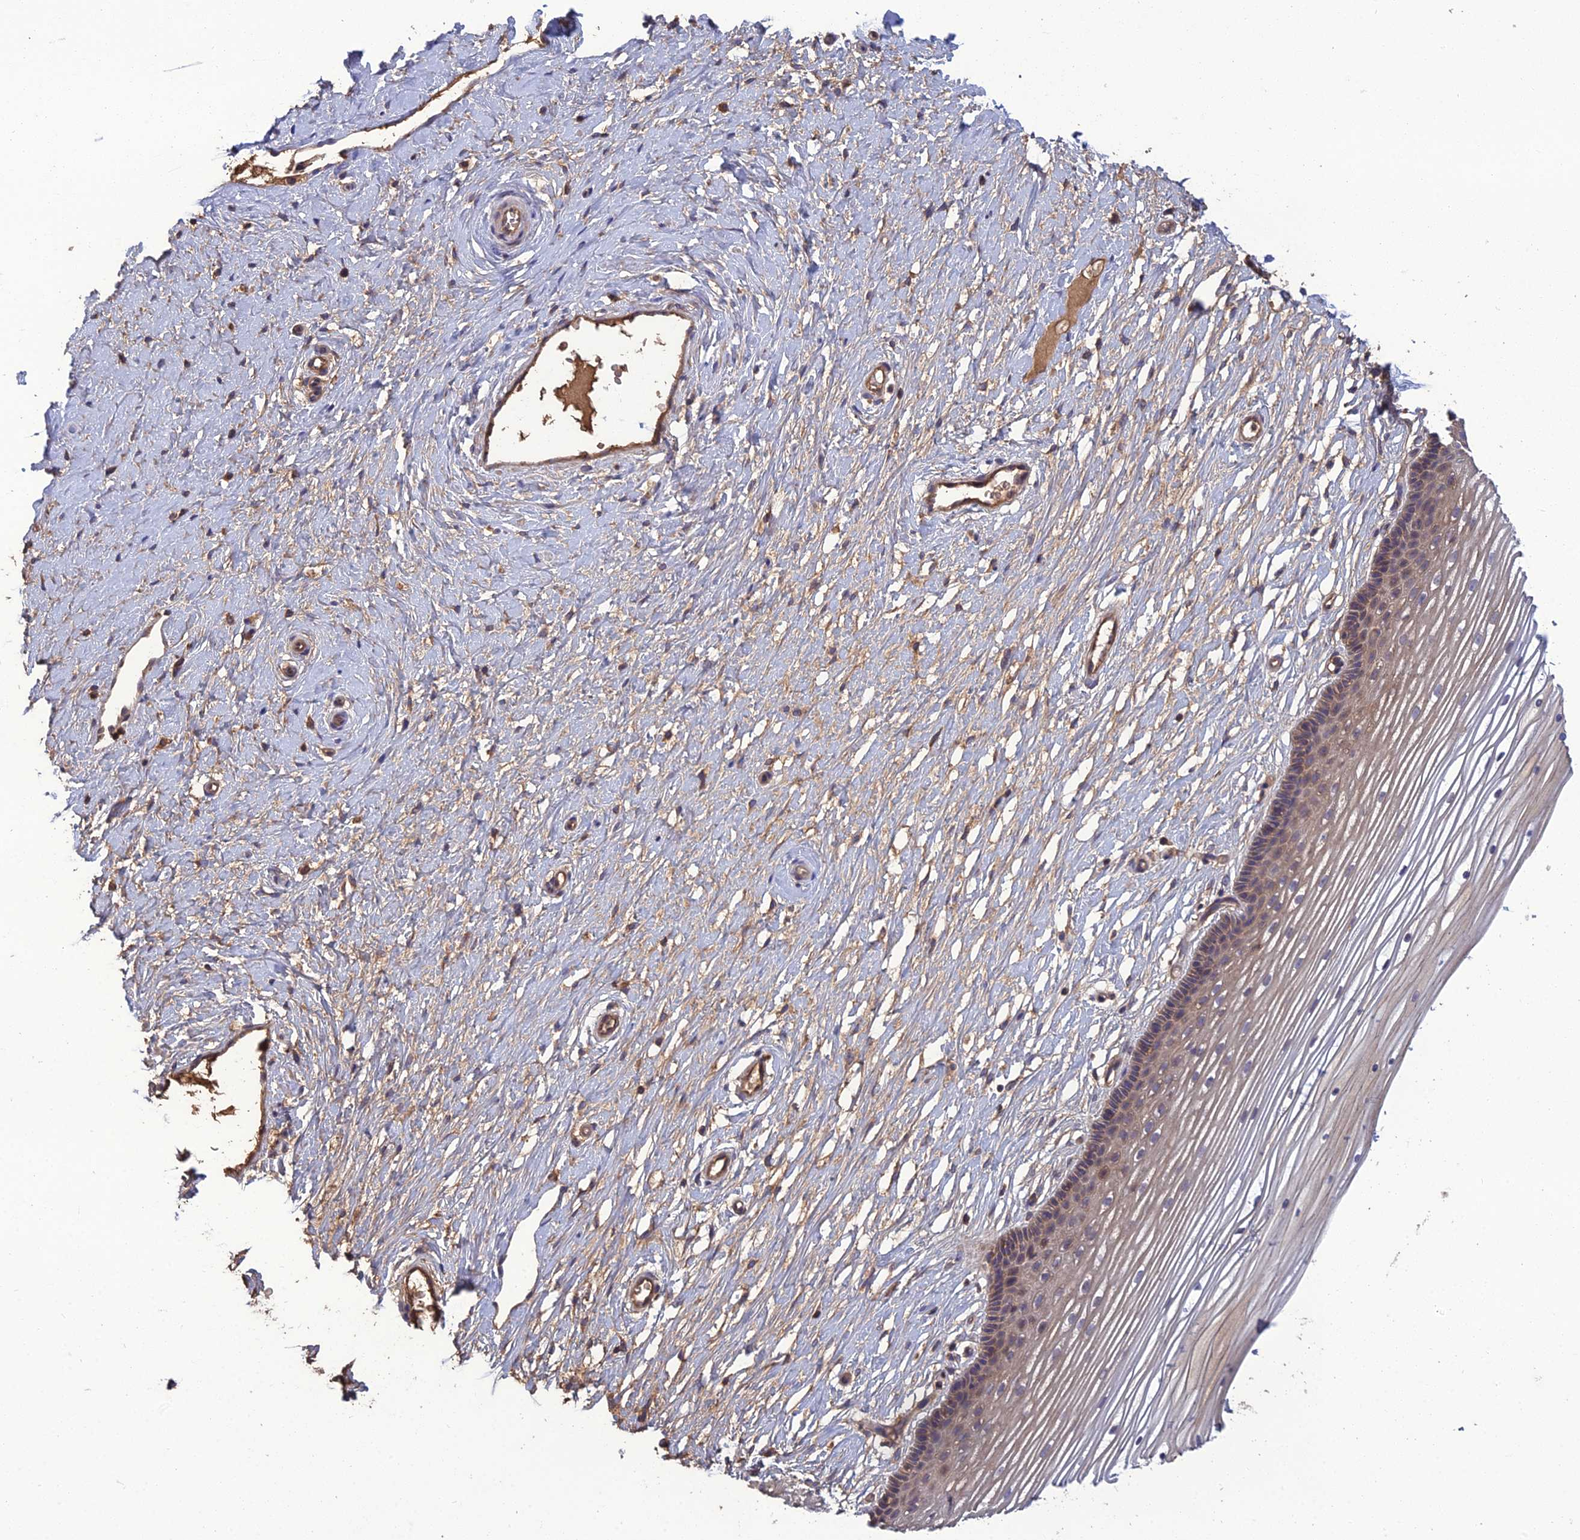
{"staining": {"intensity": "moderate", "quantity": "25%-75%", "location": "cytoplasmic/membranous"}, "tissue": "vagina", "cell_type": "Squamous epithelial cells", "image_type": "normal", "snomed": [{"axis": "morphology", "description": "Normal tissue, NOS"}, {"axis": "topography", "description": "Vagina"}, {"axis": "topography", "description": "Cervix"}], "caption": "High-magnification brightfield microscopy of unremarkable vagina stained with DAB (brown) and counterstained with hematoxylin (blue). squamous epithelial cells exhibit moderate cytoplasmic/membranous staining is appreciated in about25%-75% of cells.", "gene": "GALR2", "patient": {"sex": "female", "age": 40}}